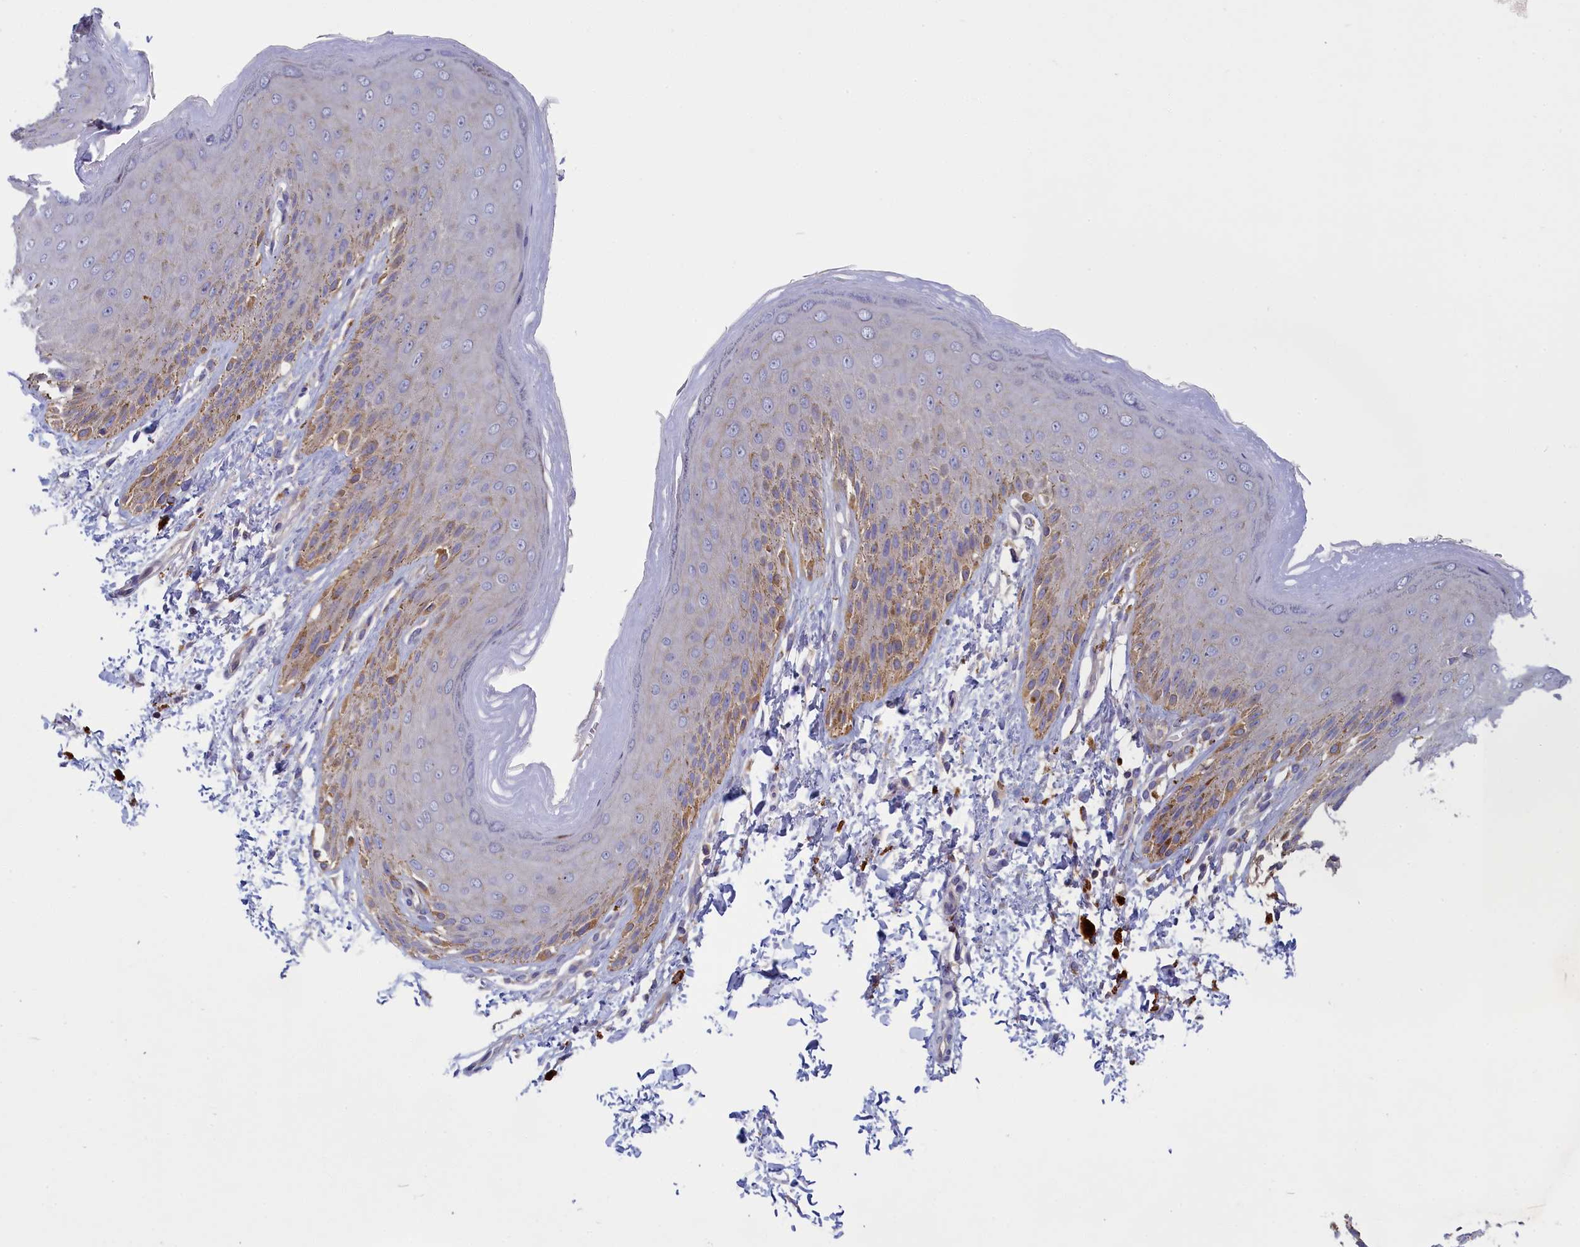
{"staining": {"intensity": "moderate", "quantity": "<25%", "location": "cytoplasmic/membranous"}, "tissue": "skin", "cell_type": "Epidermal cells", "image_type": "normal", "snomed": [{"axis": "morphology", "description": "Normal tissue, NOS"}, {"axis": "topography", "description": "Anal"}], "caption": "This image demonstrates IHC staining of normal human skin, with low moderate cytoplasmic/membranous positivity in approximately <25% of epidermal cells.", "gene": "CRACD", "patient": {"sex": "male", "age": 44}}